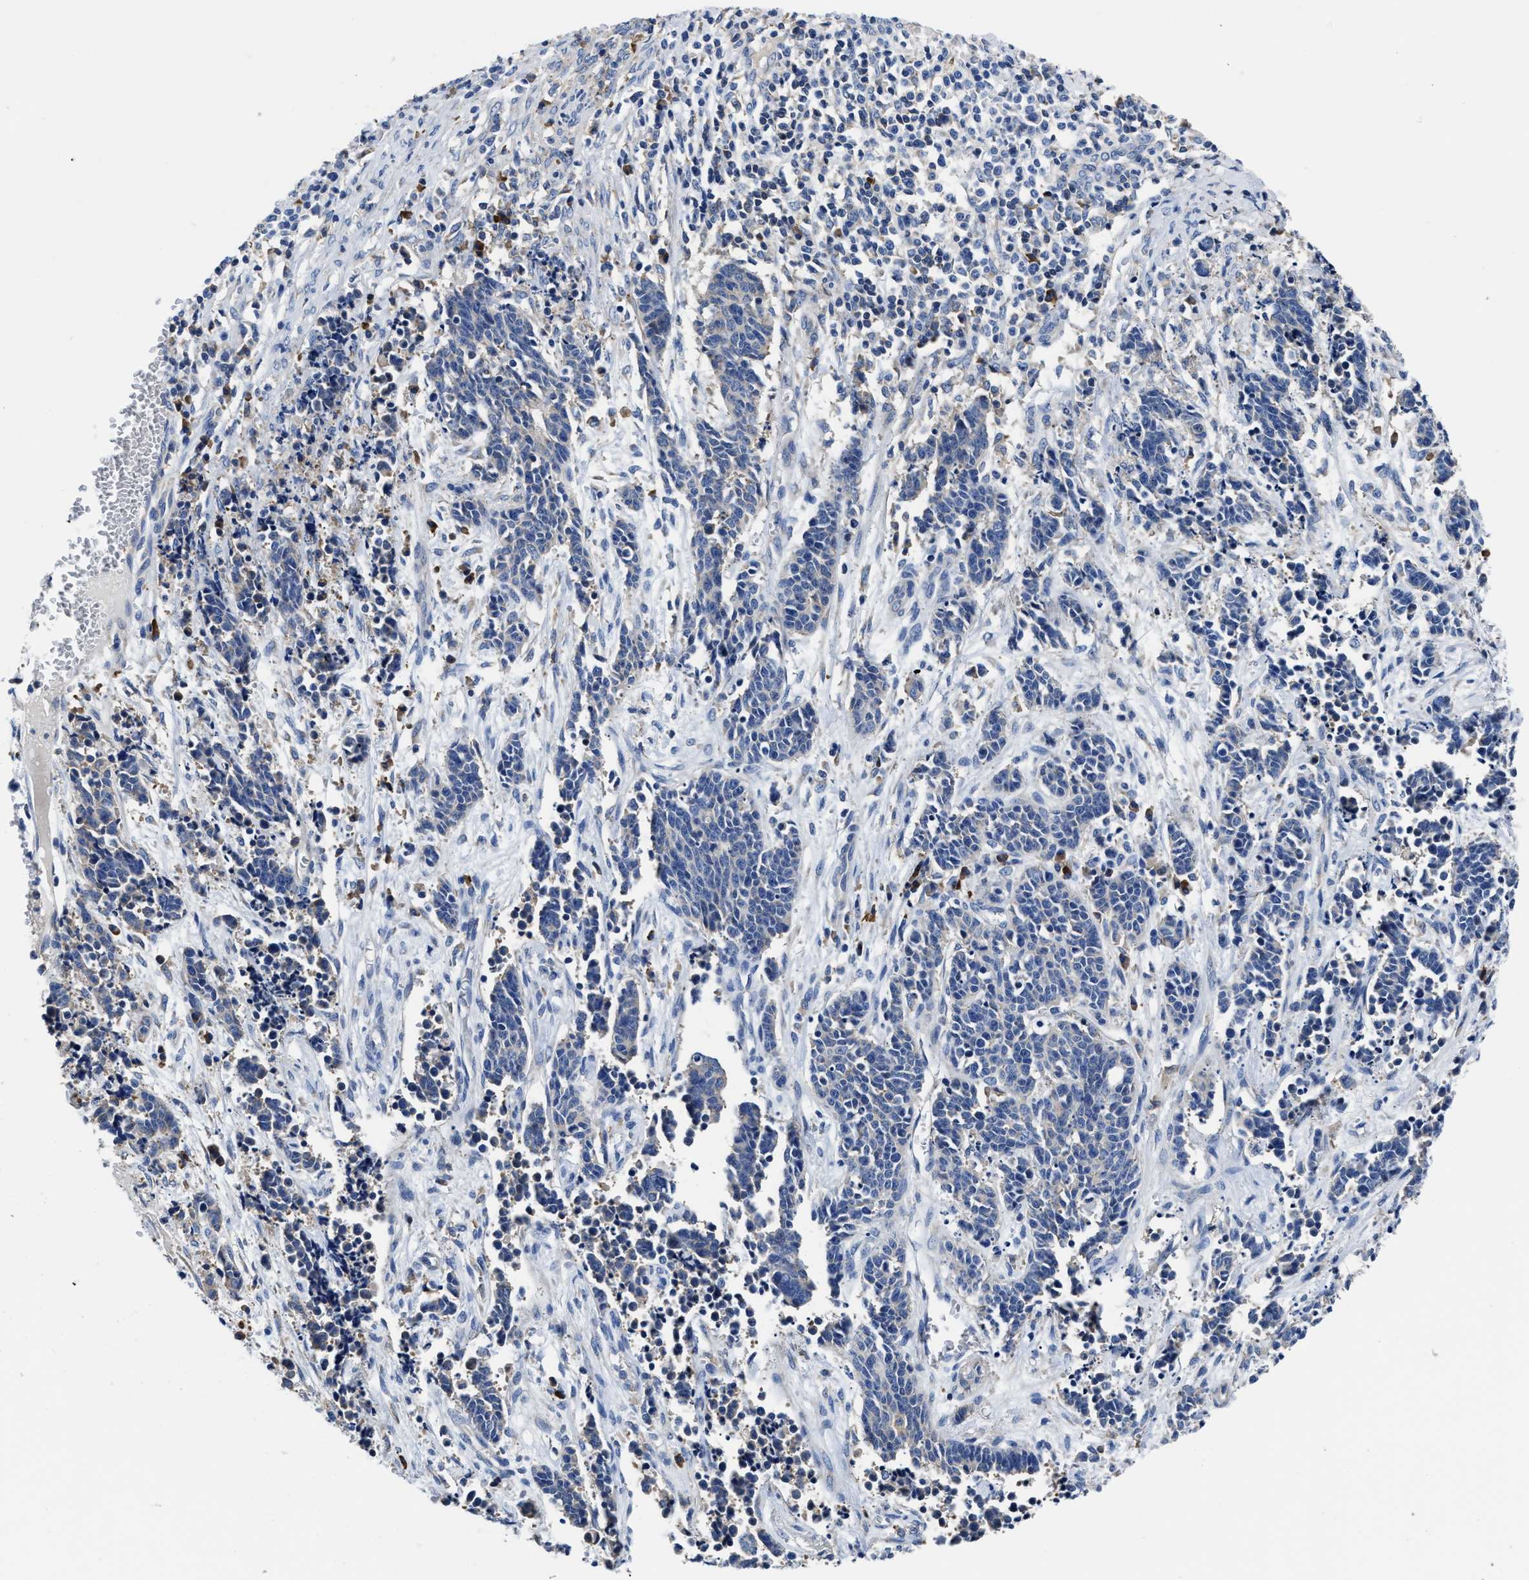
{"staining": {"intensity": "negative", "quantity": "none", "location": "none"}, "tissue": "cervical cancer", "cell_type": "Tumor cells", "image_type": "cancer", "snomed": [{"axis": "morphology", "description": "Squamous cell carcinoma, NOS"}, {"axis": "topography", "description": "Cervix"}], "caption": "Human cervical cancer stained for a protein using immunohistochemistry shows no positivity in tumor cells.", "gene": "SRPK2", "patient": {"sex": "female", "age": 35}}